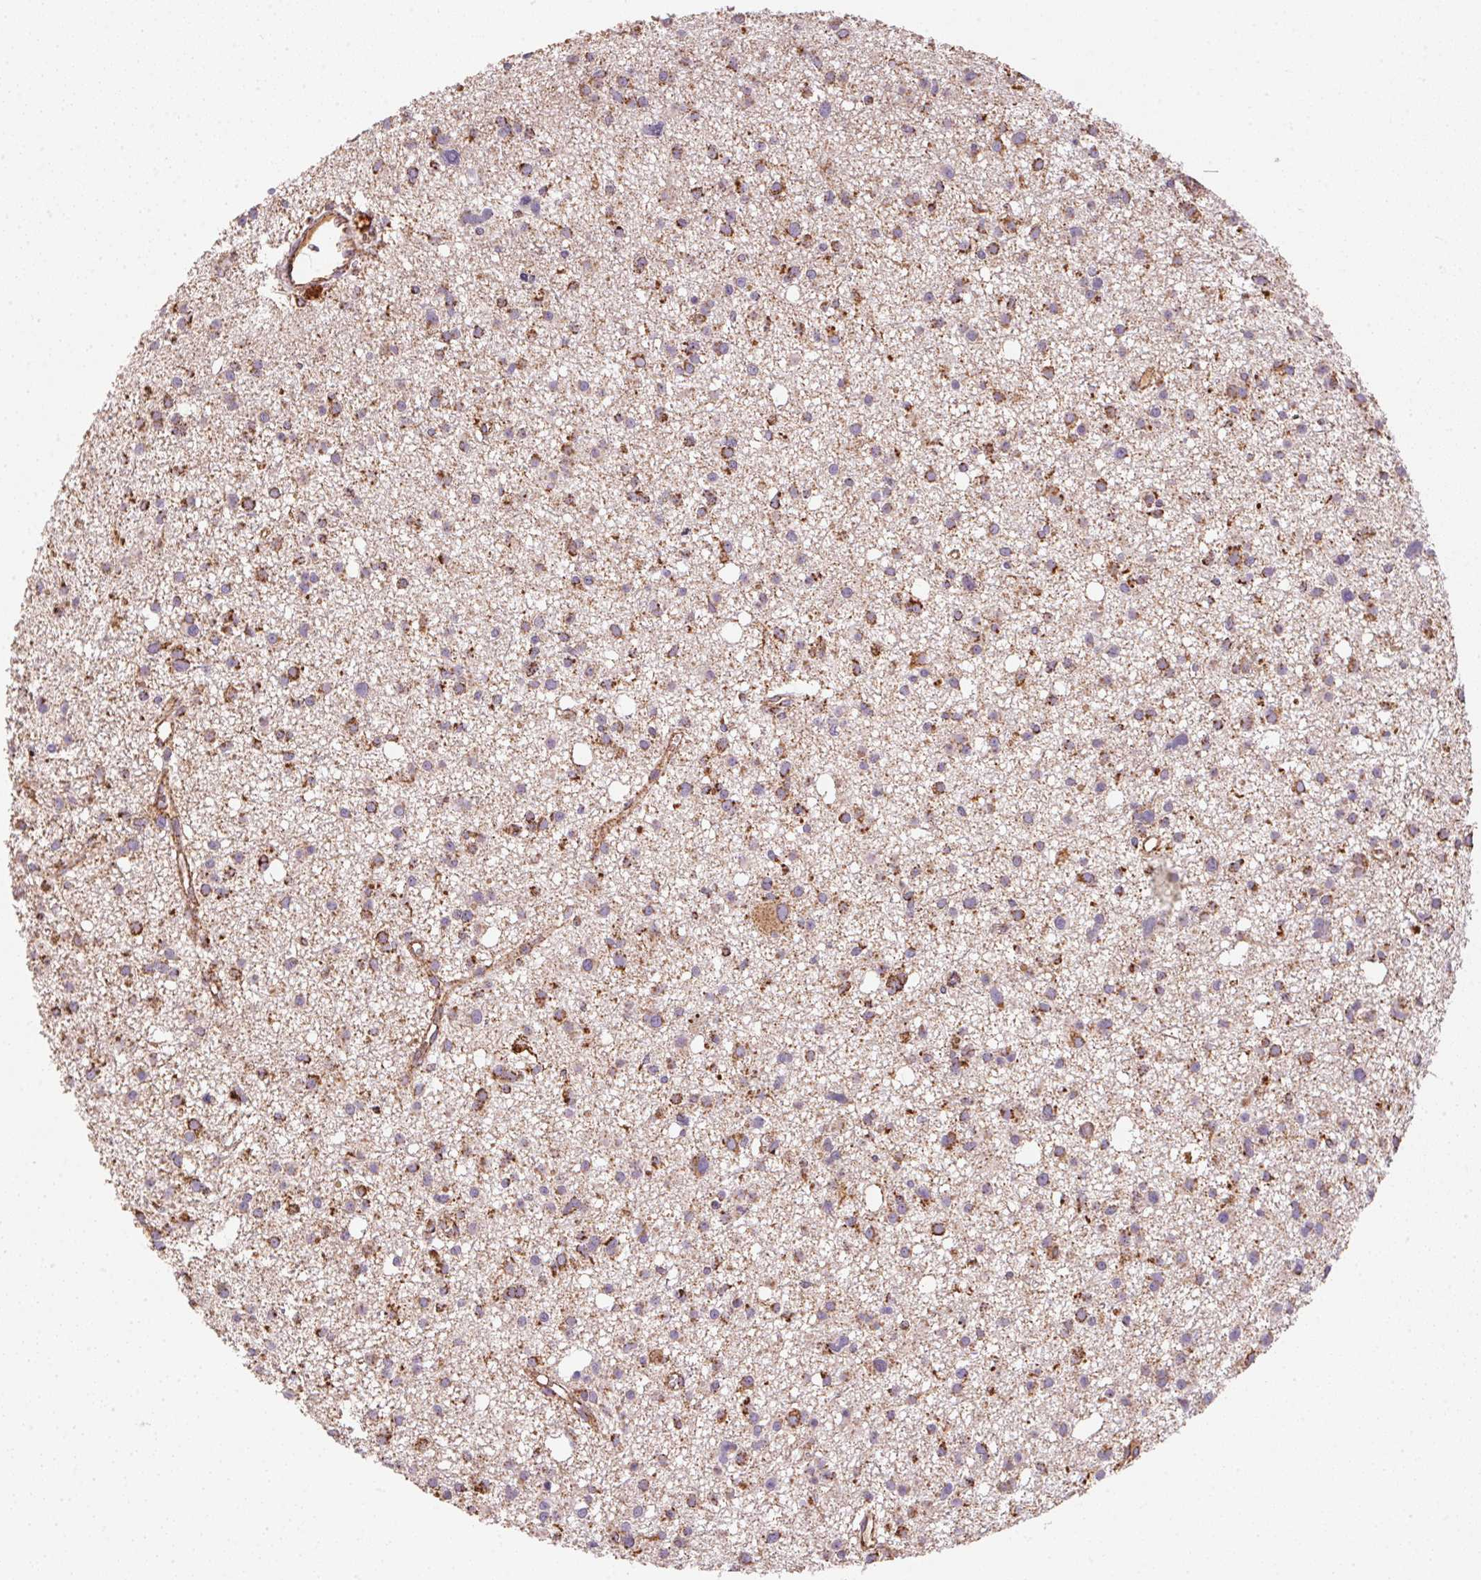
{"staining": {"intensity": "moderate", "quantity": ">75%", "location": "cytoplasmic/membranous"}, "tissue": "glioma", "cell_type": "Tumor cells", "image_type": "cancer", "snomed": [{"axis": "morphology", "description": "Glioma, malignant, High grade"}, {"axis": "topography", "description": "Brain"}], "caption": "Tumor cells display medium levels of moderate cytoplasmic/membranous staining in about >75% of cells in malignant high-grade glioma.", "gene": "NDUFS2", "patient": {"sex": "male", "age": 23}}